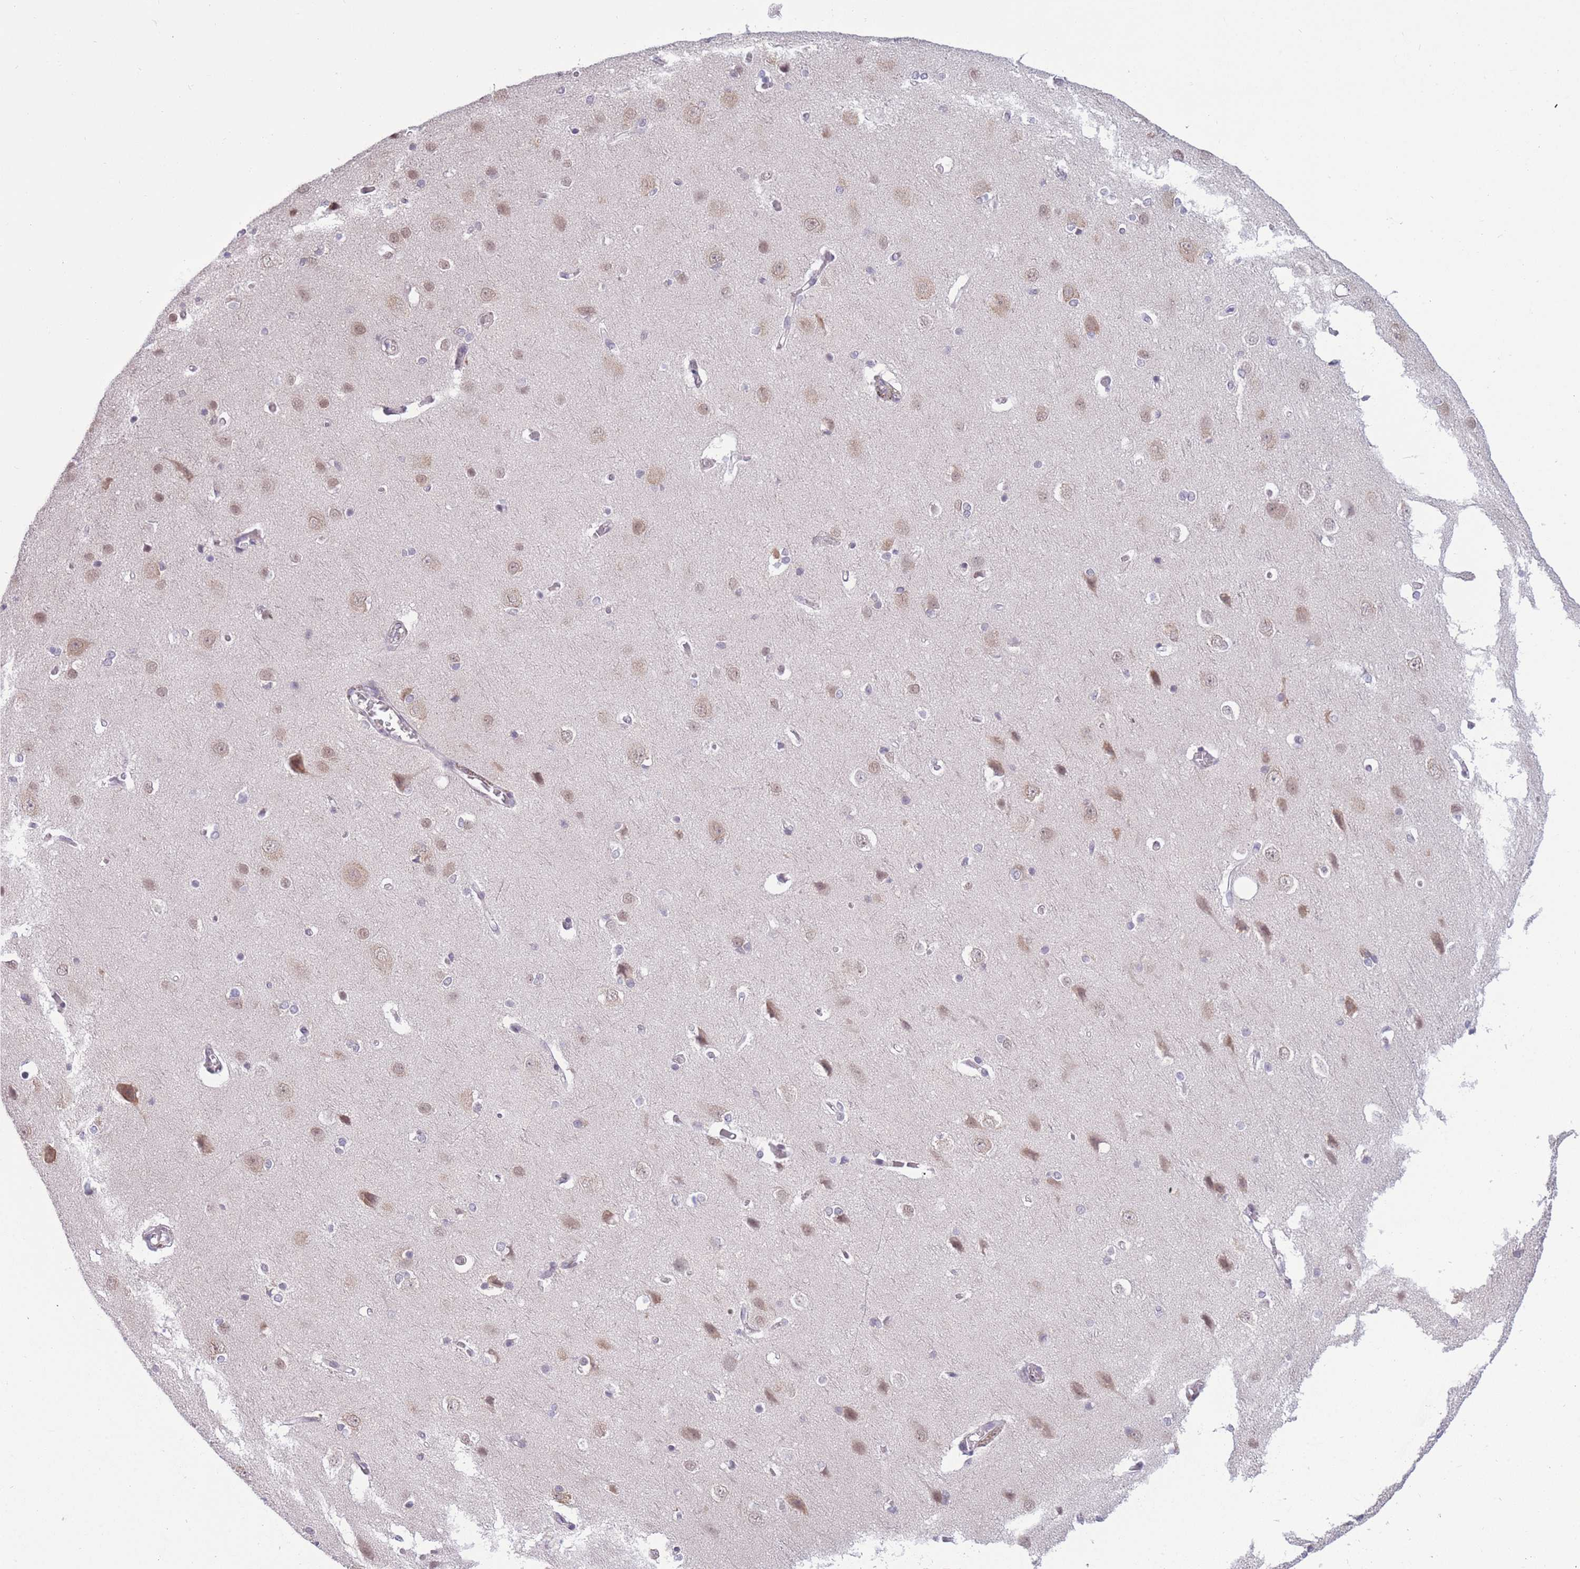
{"staining": {"intensity": "negative", "quantity": "none", "location": "none"}, "tissue": "cerebral cortex", "cell_type": "Endothelial cells", "image_type": "normal", "snomed": [{"axis": "morphology", "description": "Normal tissue, NOS"}, {"axis": "topography", "description": "Cerebral cortex"}], "caption": "The image displays no staining of endothelial cells in benign cerebral cortex.", "gene": "TMEM121", "patient": {"sex": "male", "age": 37}}